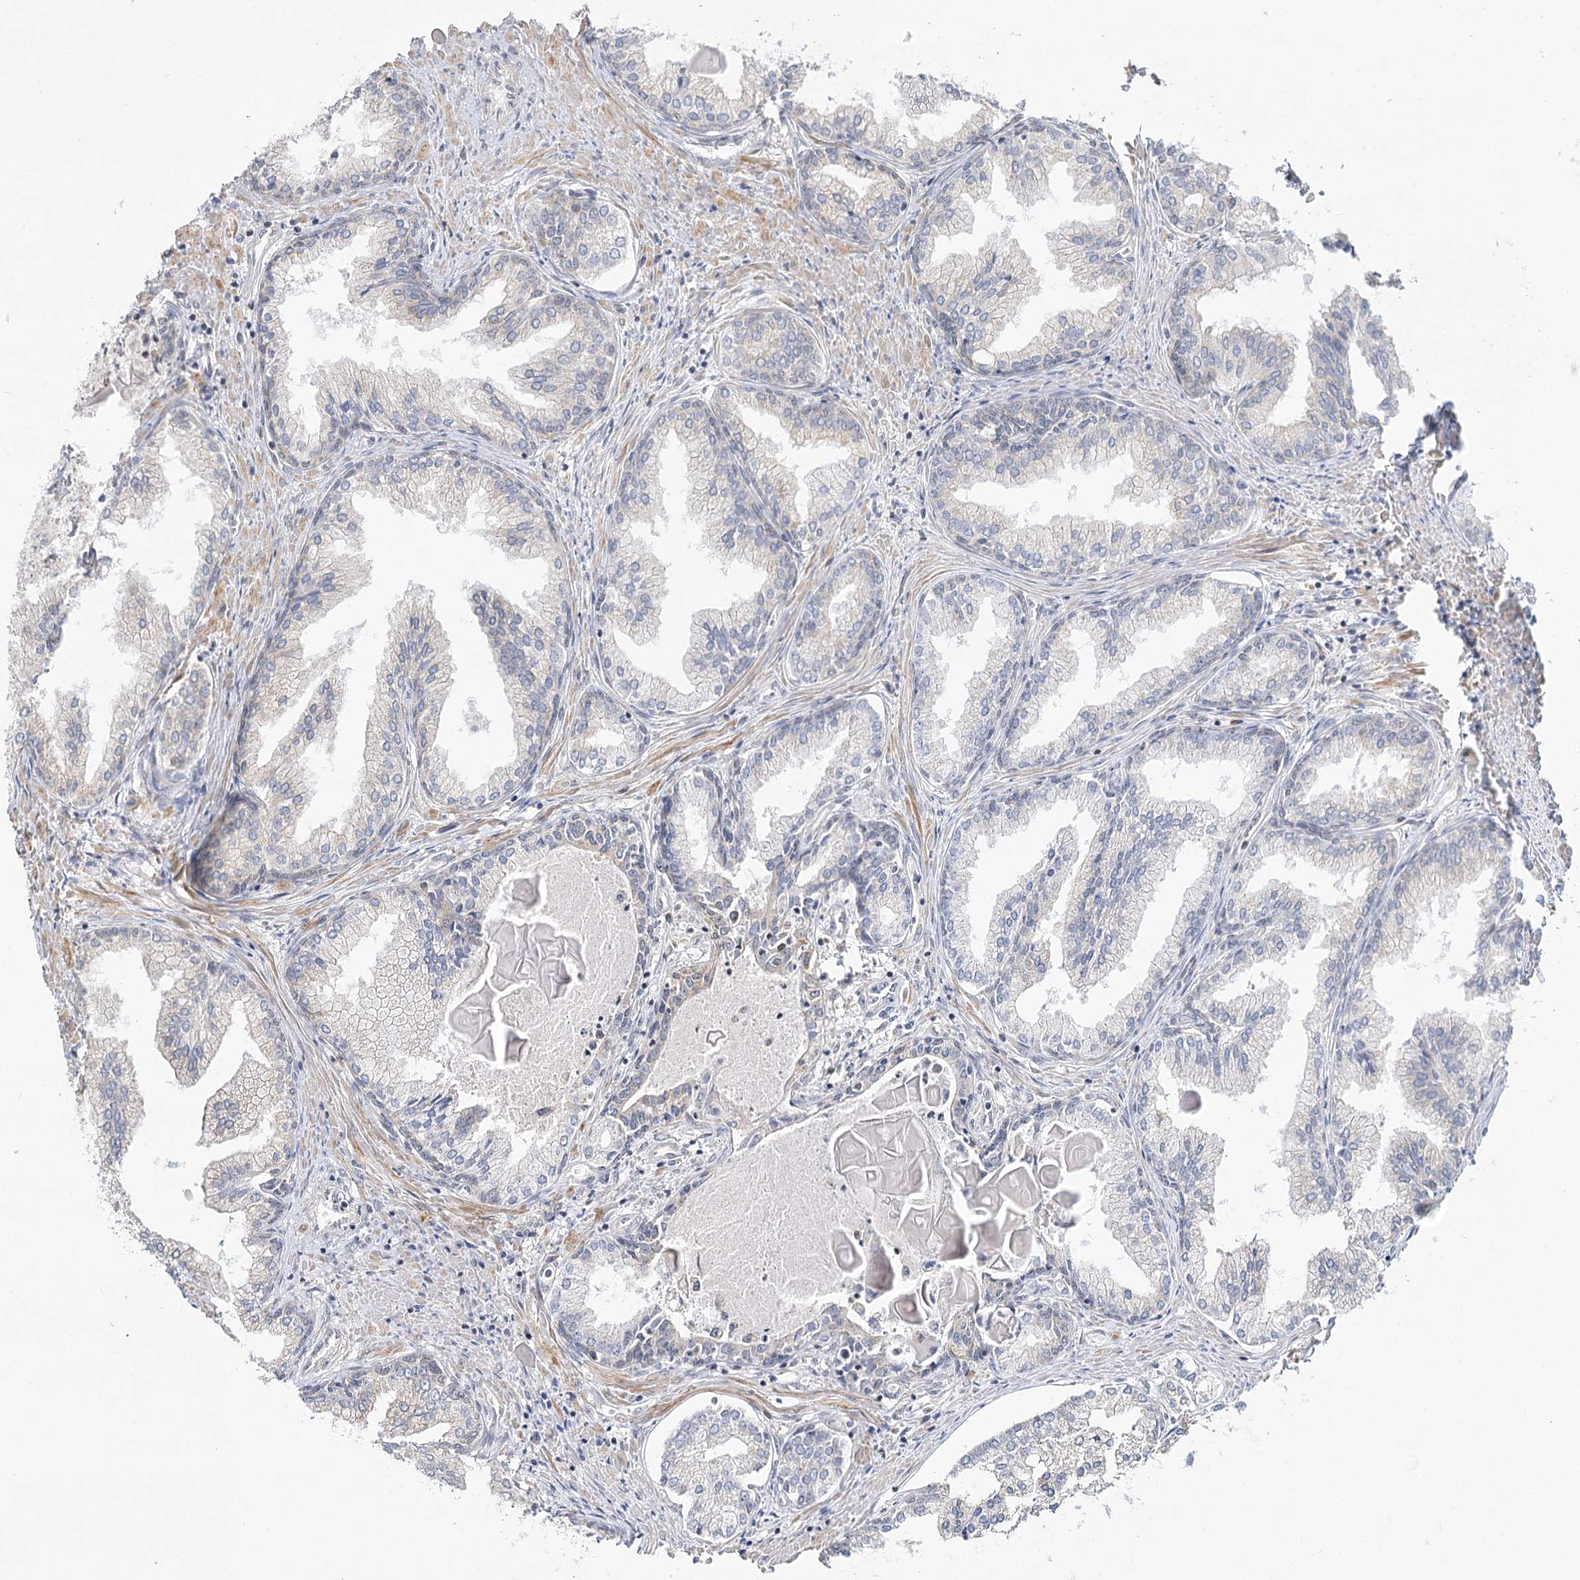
{"staining": {"intensity": "moderate", "quantity": "<25%", "location": "cytoplasmic/membranous"}, "tissue": "prostate cancer", "cell_type": "Tumor cells", "image_type": "cancer", "snomed": [{"axis": "morphology", "description": "Adenocarcinoma, High grade"}, {"axis": "topography", "description": "Prostate"}], "caption": "The histopathology image reveals immunohistochemical staining of prostate adenocarcinoma (high-grade). There is moderate cytoplasmic/membranous positivity is identified in approximately <25% of tumor cells.", "gene": "MTMR3", "patient": {"sex": "male", "age": 68}}